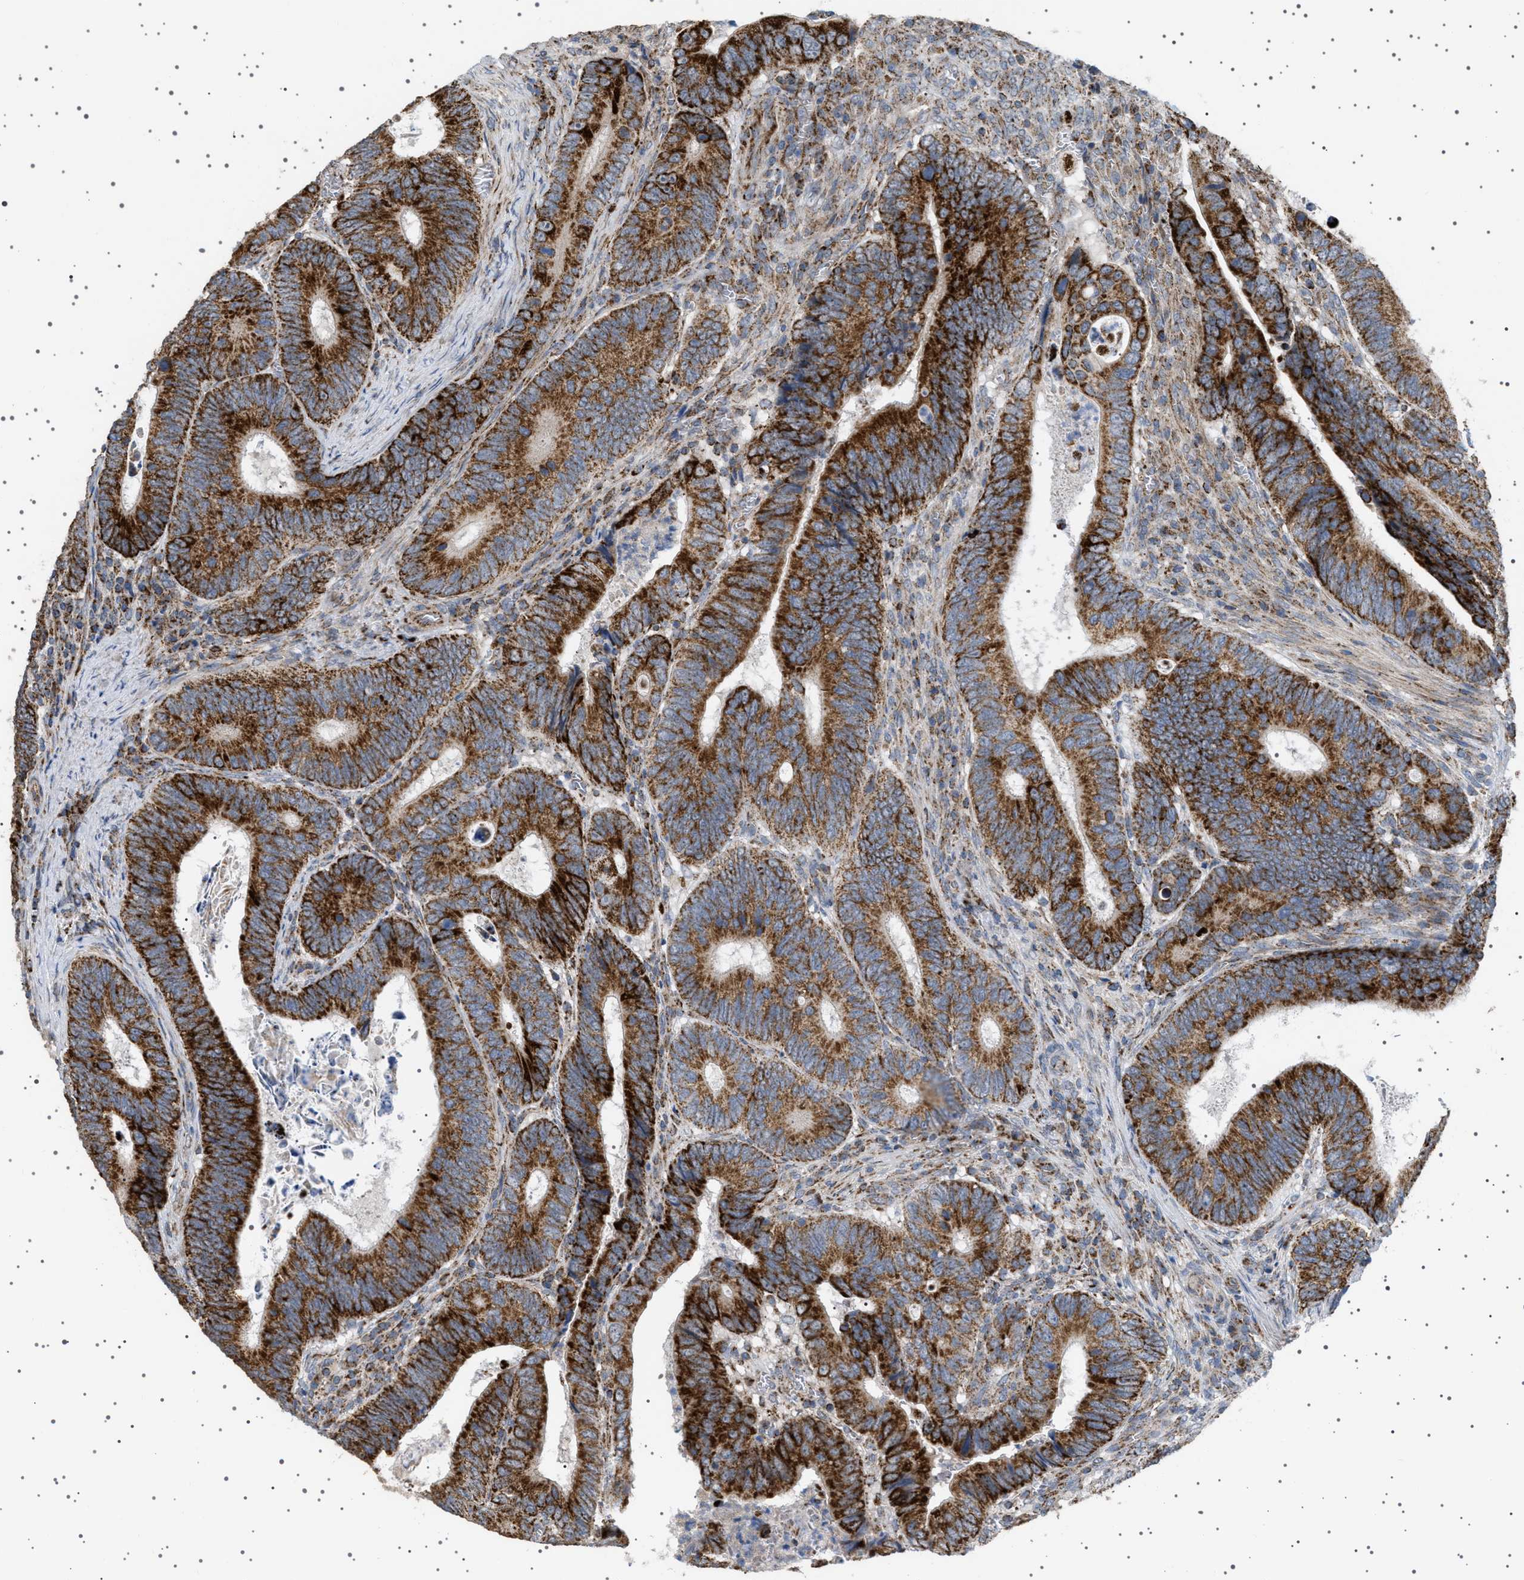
{"staining": {"intensity": "strong", "quantity": ">75%", "location": "cytoplasmic/membranous"}, "tissue": "colorectal cancer", "cell_type": "Tumor cells", "image_type": "cancer", "snomed": [{"axis": "morphology", "description": "Inflammation, NOS"}, {"axis": "morphology", "description": "Adenocarcinoma, NOS"}, {"axis": "topography", "description": "Colon"}], "caption": "Immunohistochemistry micrograph of adenocarcinoma (colorectal) stained for a protein (brown), which reveals high levels of strong cytoplasmic/membranous positivity in approximately >75% of tumor cells.", "gene": "UBXN8", "patient": {"sex": "male", "age": 72}}